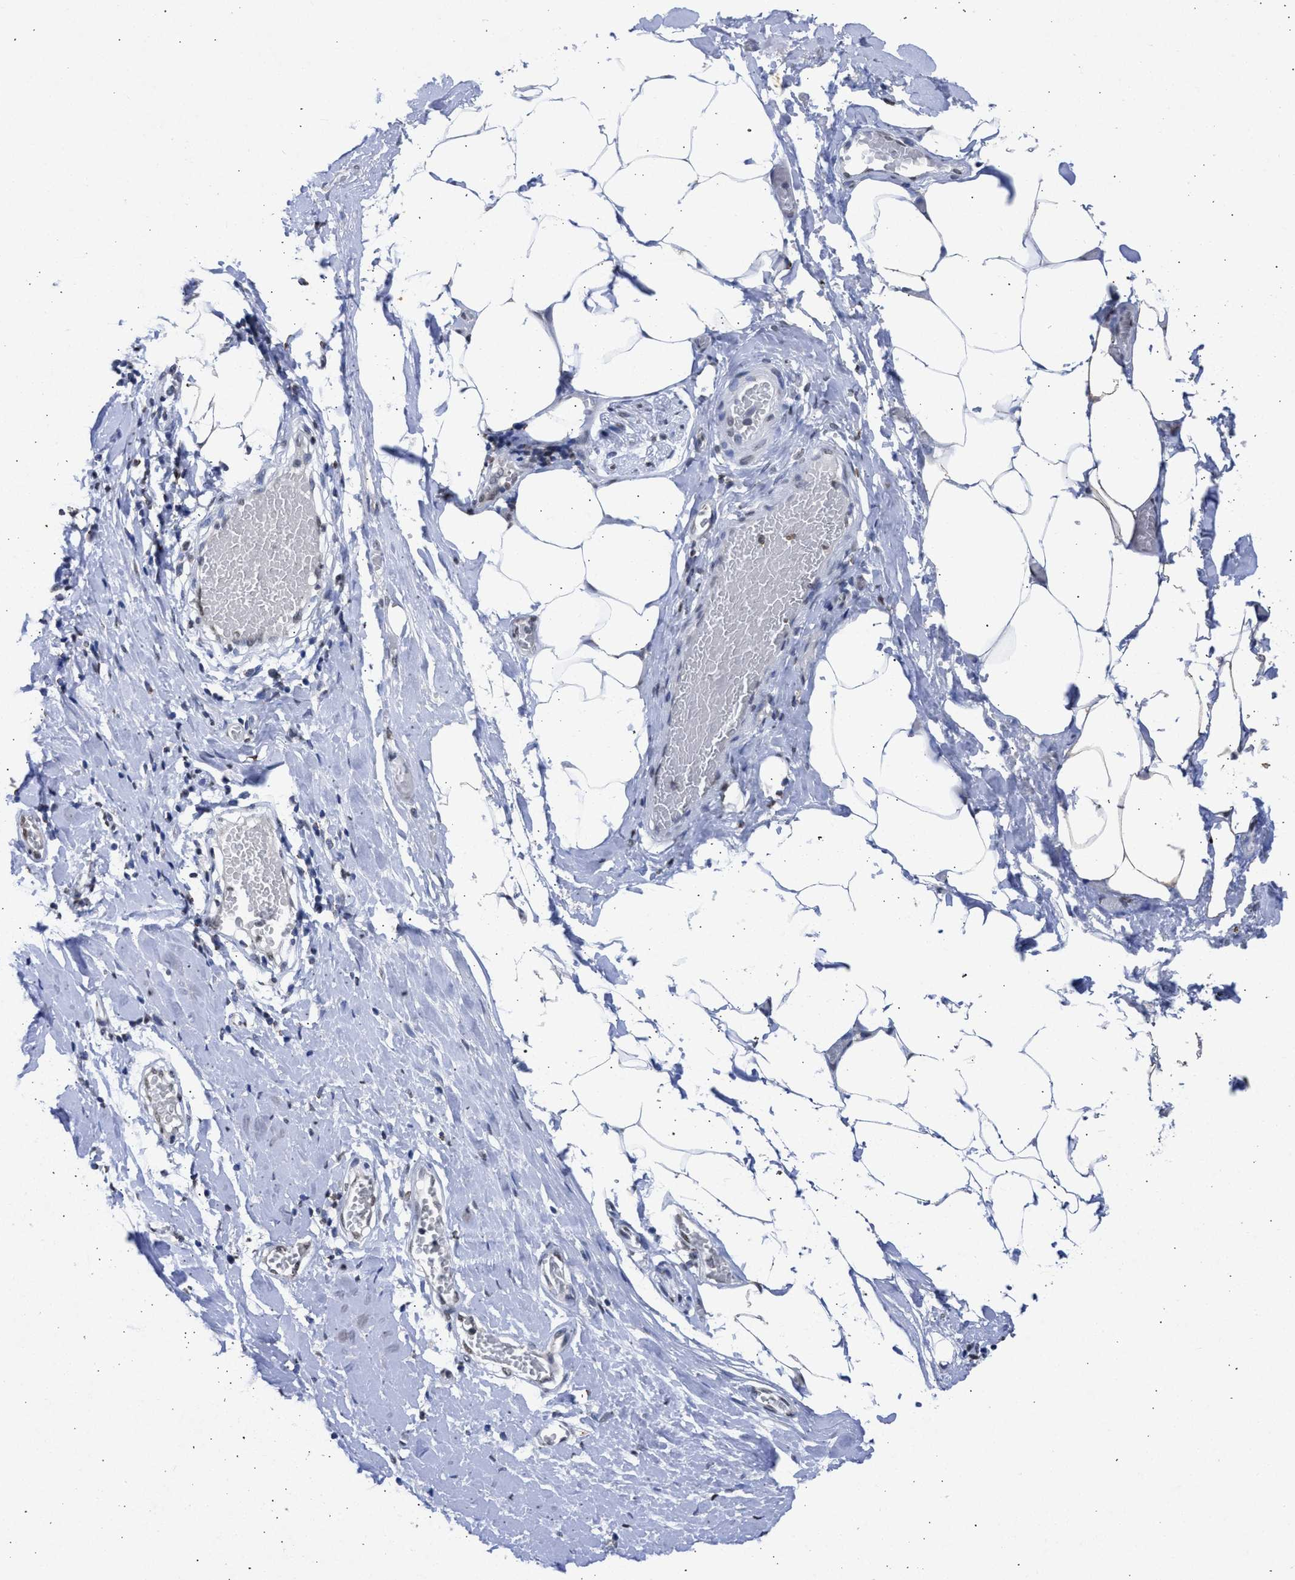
{"staining": {"intensity": "negative", "quantity": "none", "location": "none"}, "tissue": "adipose tissue", "cell_type": "Adipocytes", "image_type": "normal", "snomed": [{"axis": "morphology", "description": "Normal tissue, NOS"}, {"axis": "morphology", "description": "Adenocarcinoma, NOS"}, {"axis": "topography", "description": "Colon"}, {"axis": "topography", "description": "Peripheral nerve tissue"}], "caption": "An image of adipose tissue stained for a protein reveals no brown staining in adipocytes. (Brightfield microscopy of DAB immunohistochemistry (IHC) at high magnification).", "gene": "NUP35", "patient": {"sex": "male", "age": 14}}